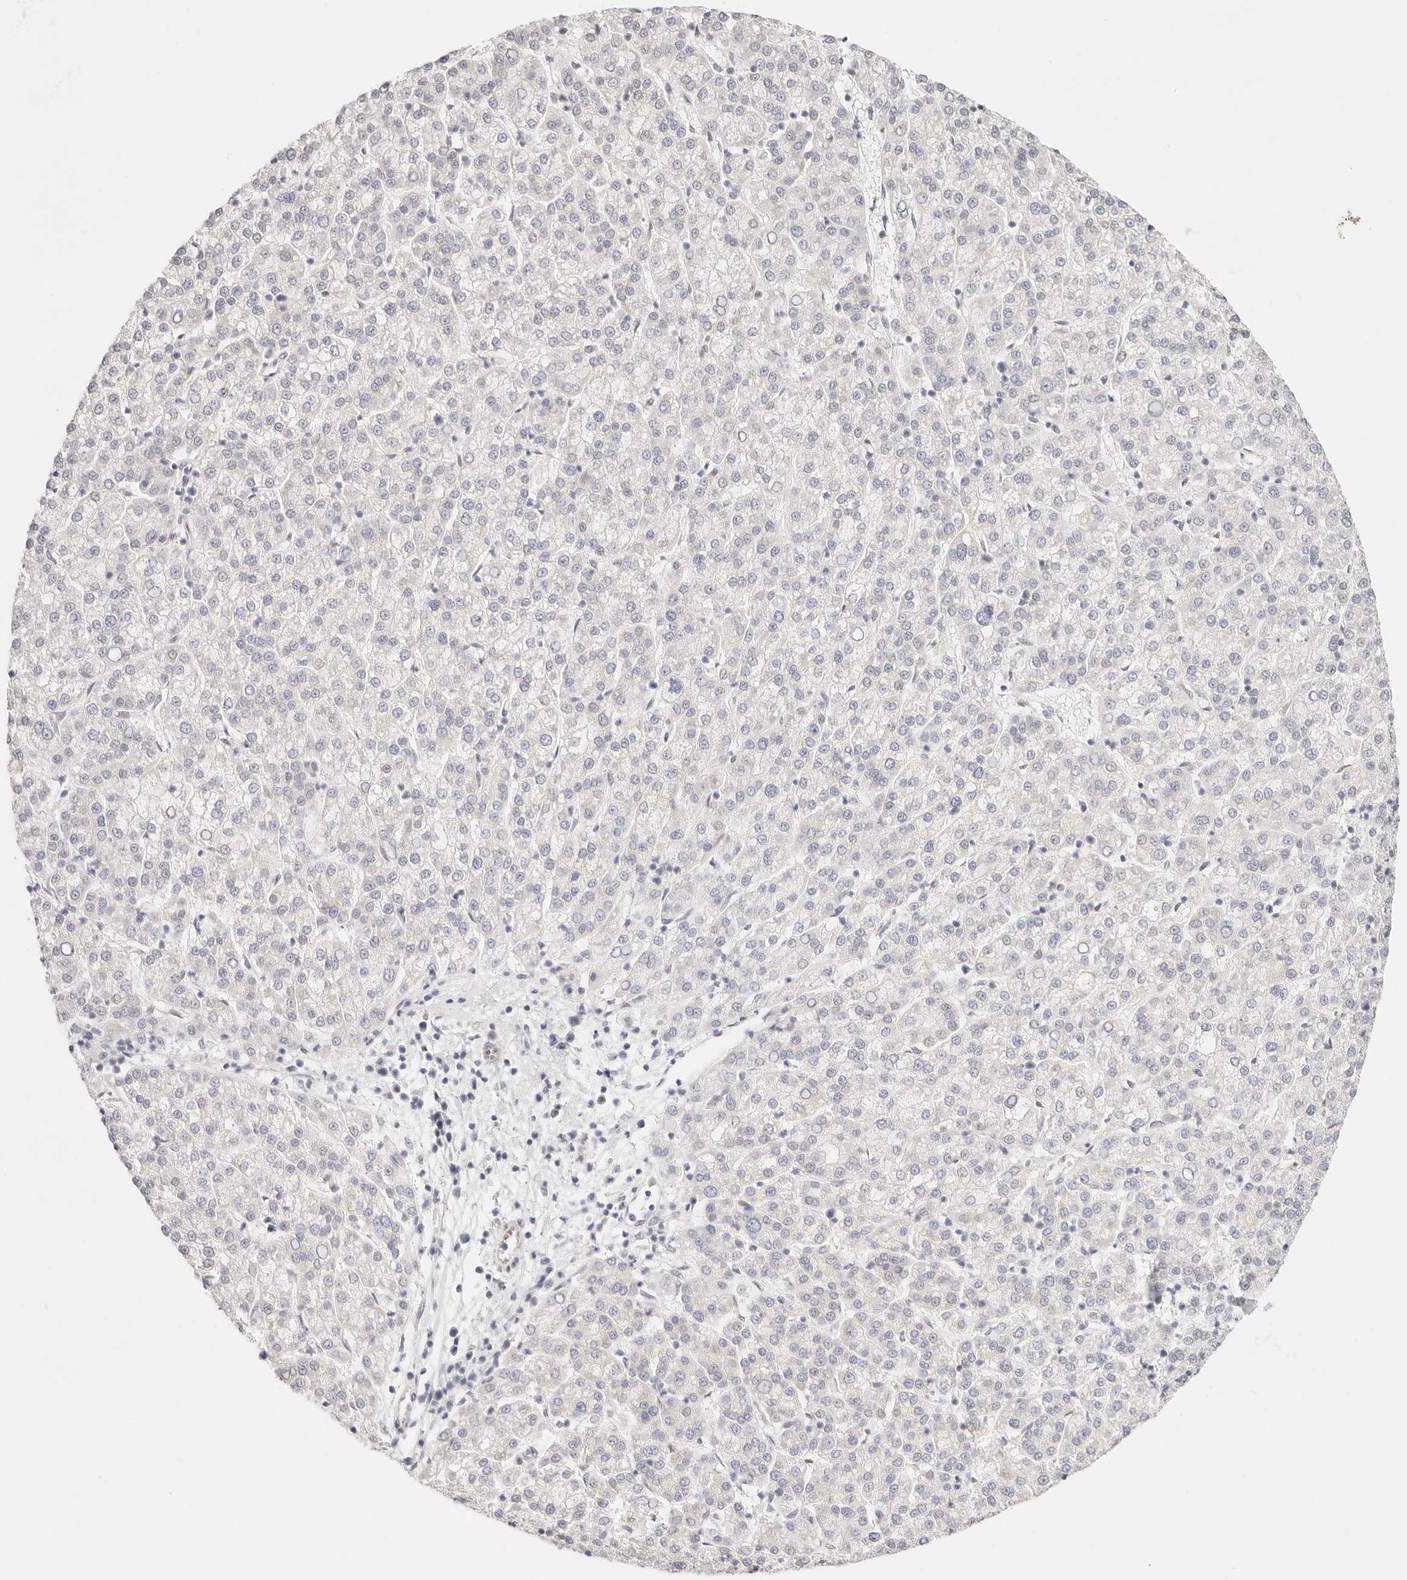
{"staining": {"intensity": "negative", "quantity": "none", "location": "none"}, "tissue": "liver cancer", "cell_type": "Tumor cells", "image_type": "cancer", "snomed": [{"axis": "morphology", "description": "Carcinoma, Hepatocellular, NOS"}, {"axis": "topography", "description": "Liver"}], "caption": "Immunohistochemistry of human hepatocellular carcinoma (liver) exhibits no positivity in tumor cells.", "gene": "ZC3H11A", "patient": {"sex": "female", "age": 58}}